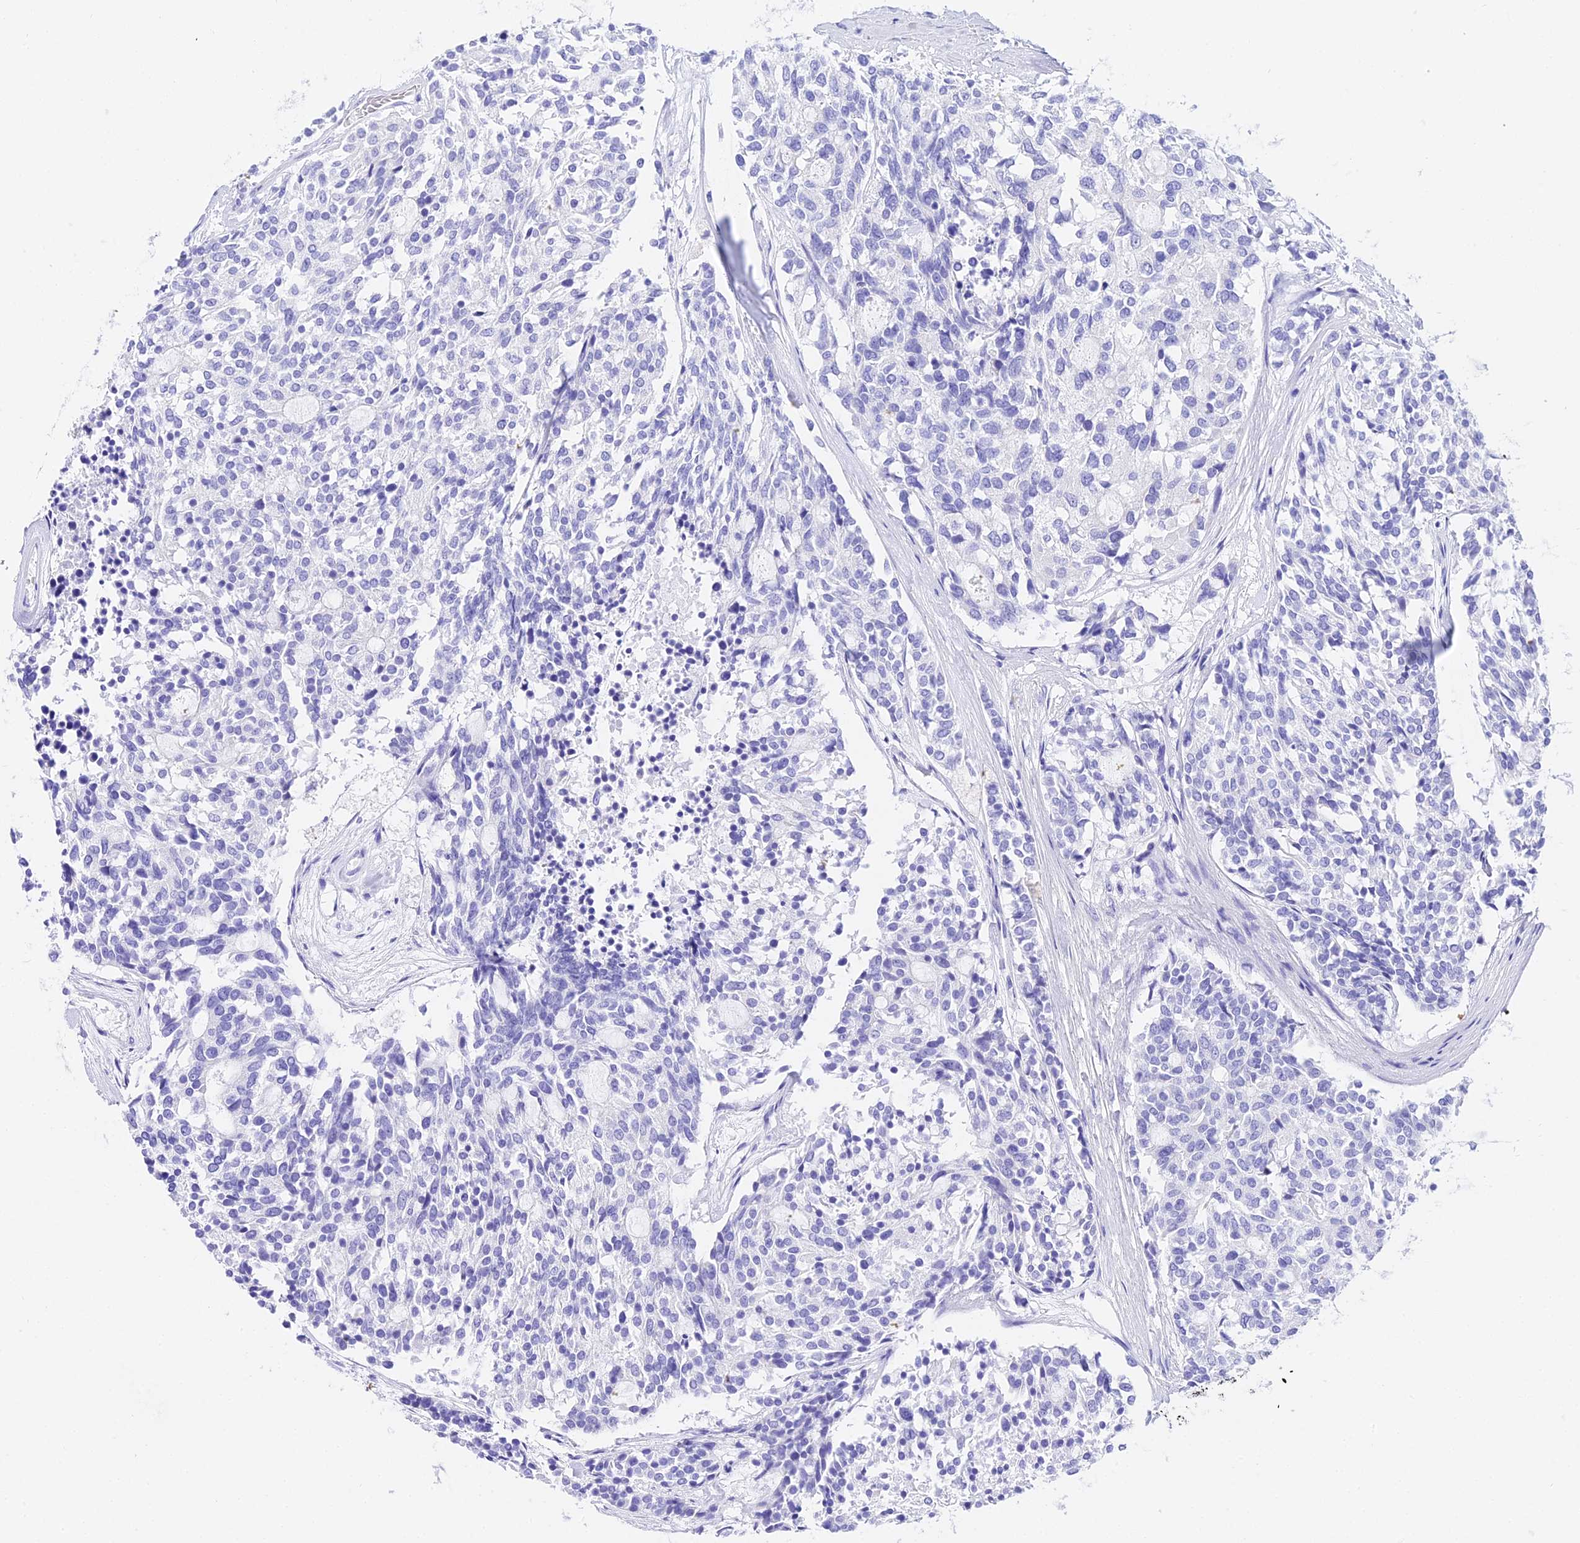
{"staining": {"intensity": "negative", "quantity": "none", "location": "none"}, "tissue": "carcinoid", "cell_type": "Tumor cells", "image_type": "cancer", "snomed": [{"axis": "morphology", "description": "Carcinoid, malignant, NOS"}, {"axis": "topography", "description": "Pancreas"}], "caption": "The photomicrograph shows no staining of tumor cells in carcinoid (malignant). (Stains: DAB immunohistochemistry with hematoxylin counter stain, Microscopy: brightfield microscopy at high magnification).", "gene": "TRMT44", "patient": {"sex": "female", "age": 54}}